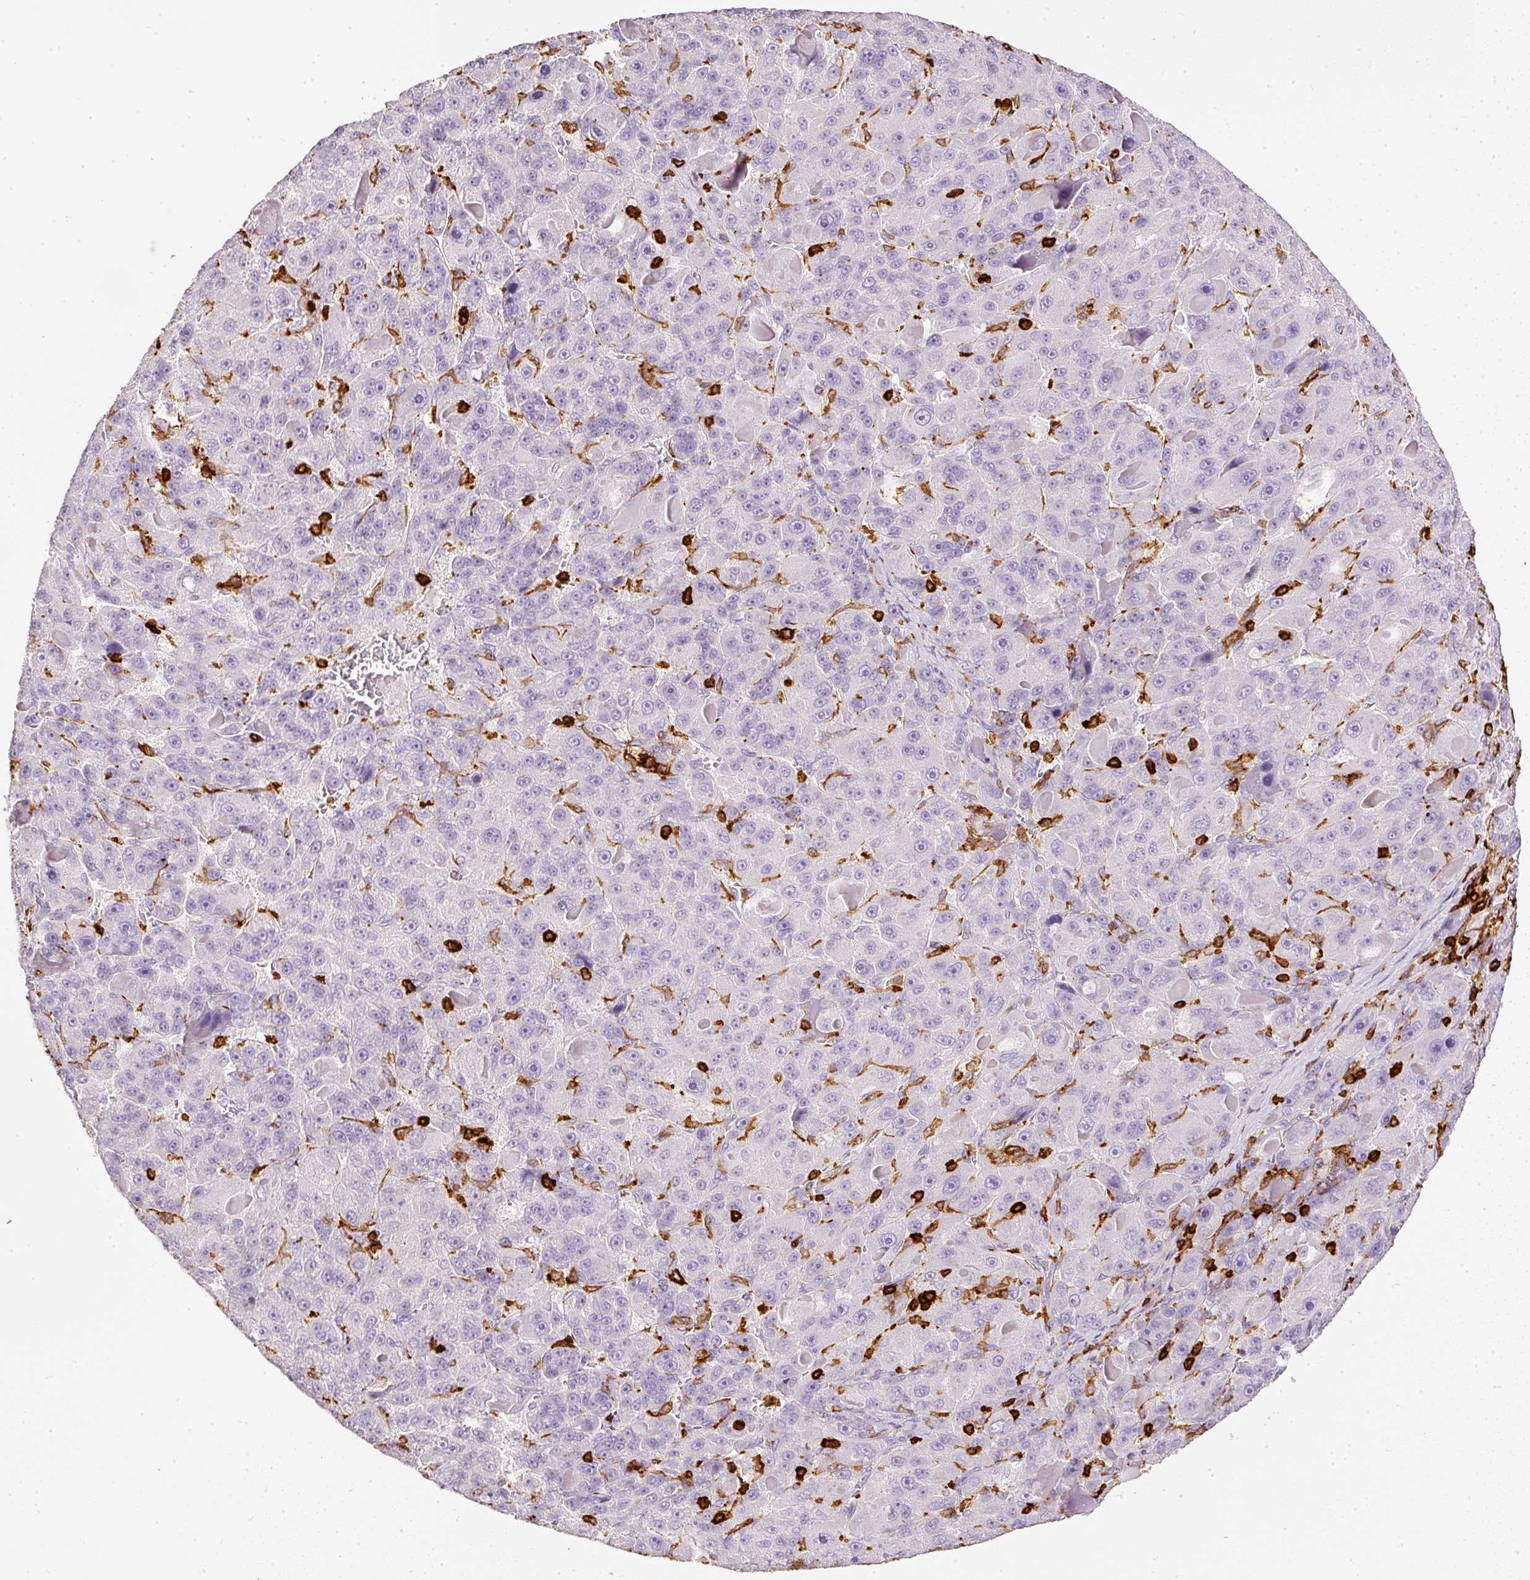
{"staining": {"intensity": "negative", "quantity": "none", "location": "none"}, "tissue": "liver cancer", "cell_type": "Tumor cells", "image_type": "cancer", "snomed": [{"axis": "morphology", "description": "Carcinoma, Hepatocellular, NOS"}, {"axis": "topography", "description": "Liver"}], "caption": "Tumor cells show no significant positivity in liver cancer.", "gene": "EVL", "patient": {"sex": "male", "age": 76}}